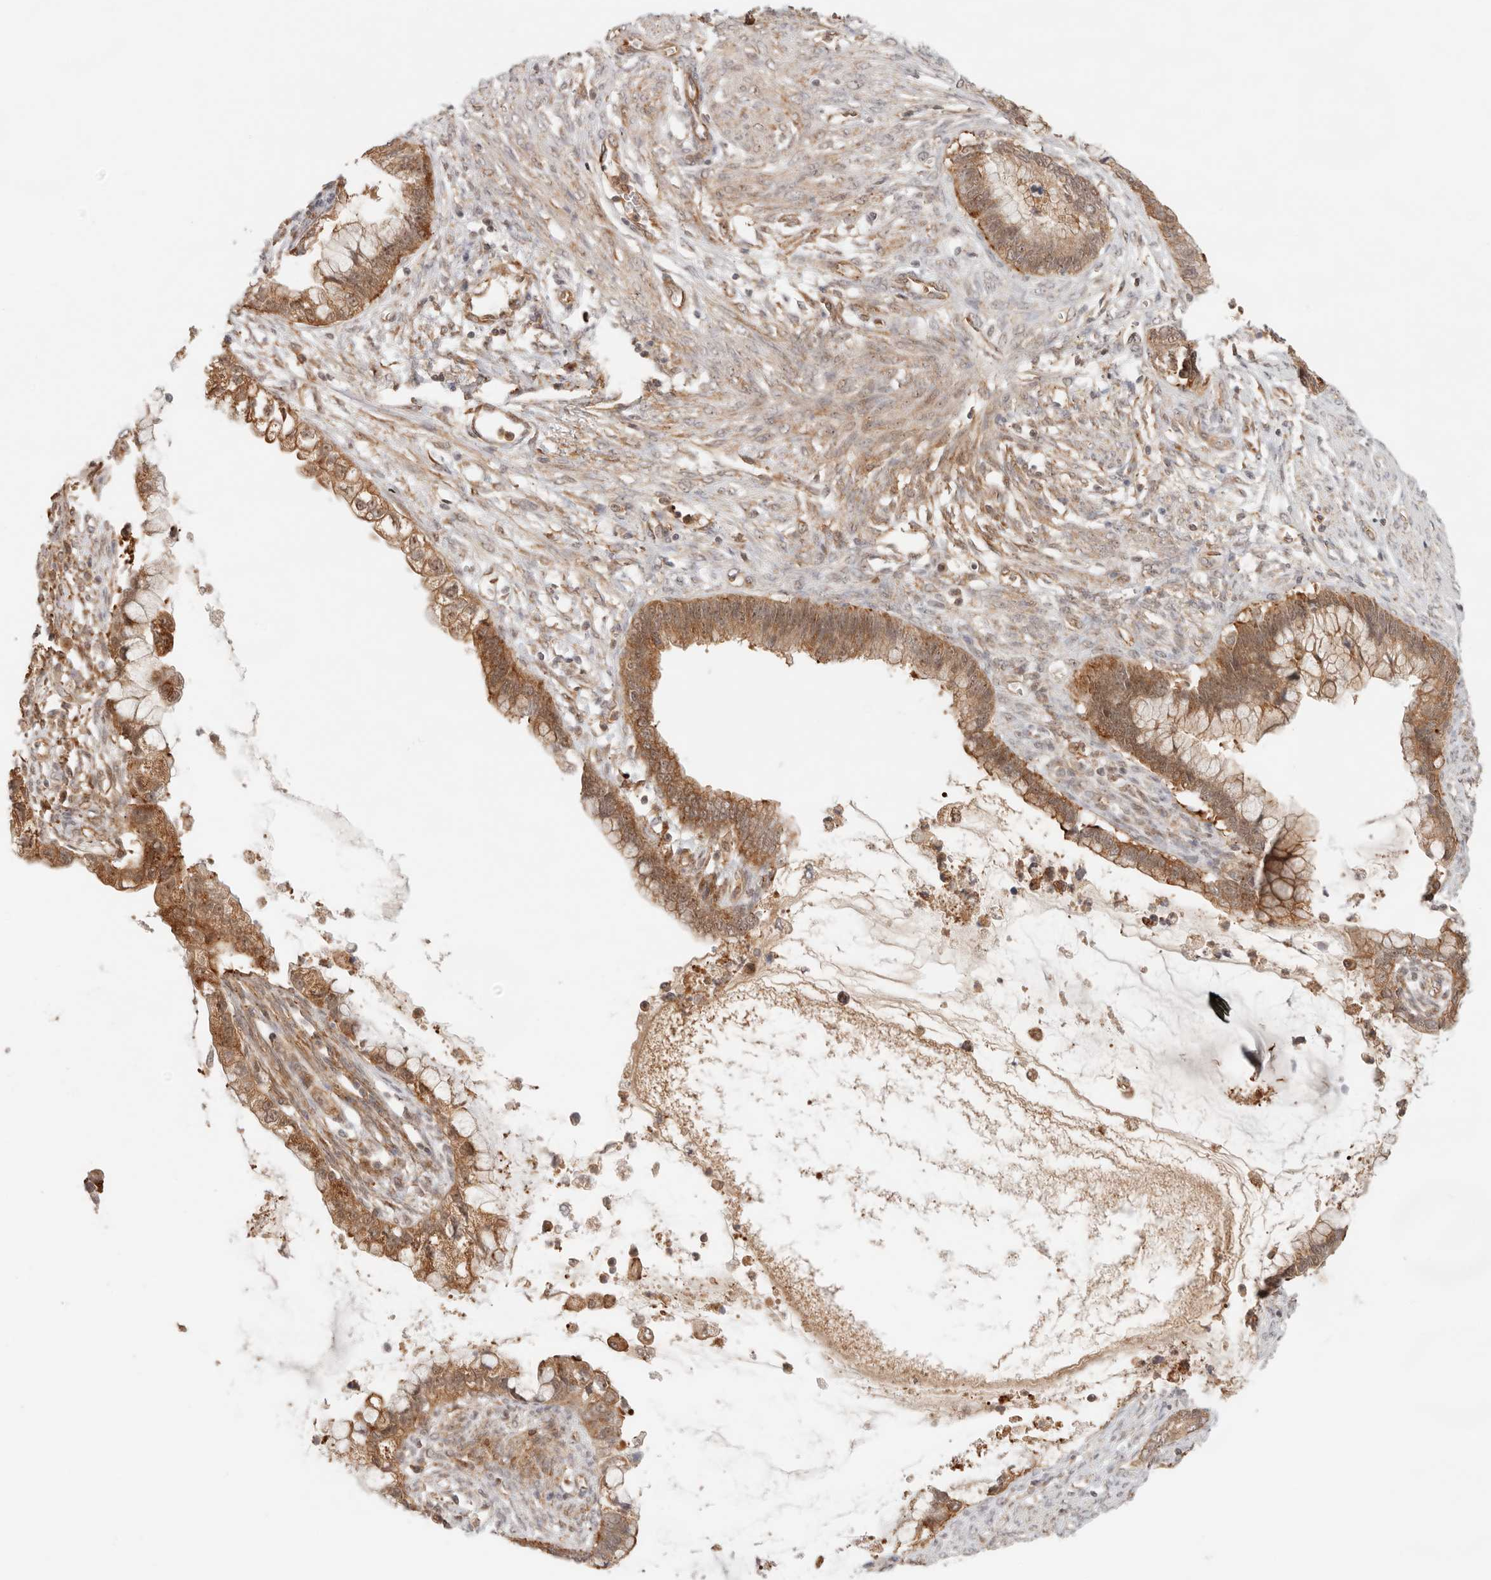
{"staining": {"intensity": "moderate", "quantity": ">75%", "location": "cytoplasmic/membranous,nuclear"}, "tissue": "cervical cancer", "cell_type": "Tumor cells", "image_type": "cancer", "snomed": [{"axis": "morphology", "description": "Adenocarcinoma, NOS"}, {"axis": "topography", "description": "Cervix"}], "caption": "Cervical cancer tissue reveals moderate cytoplasmic/membranous and nuclear positivity in about >75% of tumor cells Using DAB (3,3'-diaminobenzidine) (brown) and hematoxylin (blue) stains, captured at high magnification using brightfield microscopy.", "gene": "HEXD", "patient": {"sex": "female", "age": 44}}